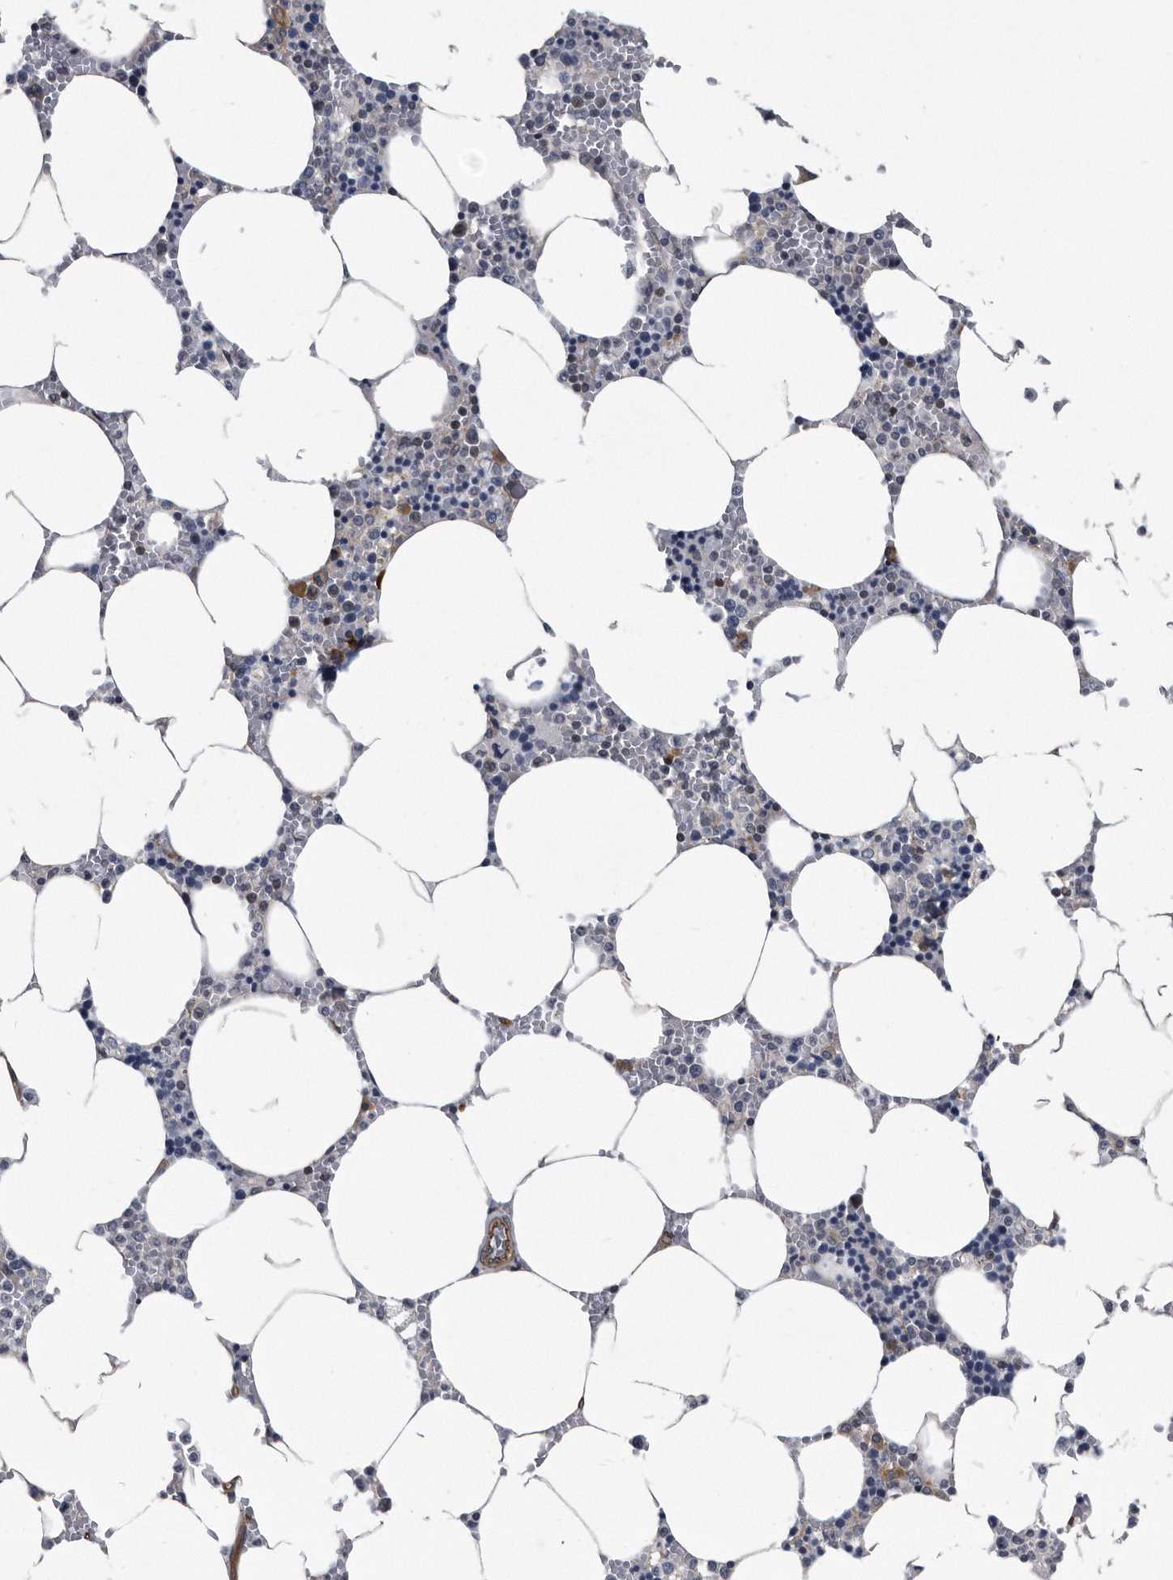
{"staining": {"intensity": "negative", "quantity": "none", "location": "none"}, "tissue": "bone marrow", "cell_type": "Hematopoietic cells", "image_type": "normal", "snomed": [{"axis": "morphology", "description": "Normal tissue, NOS"}, {"axis": "topography", "description": "Bone marrow"}], "caption": "Hematopoietic cells show no significant staining in normal bone marrow. Brightfield microscopy of IHC stained with DAB (3,3'-diaminobenzidine) (brown) and hematoxylin (blue), captured at high magnification.", "gene": "ARMCX1", "patient": {"sex": "male", "age": 70}}